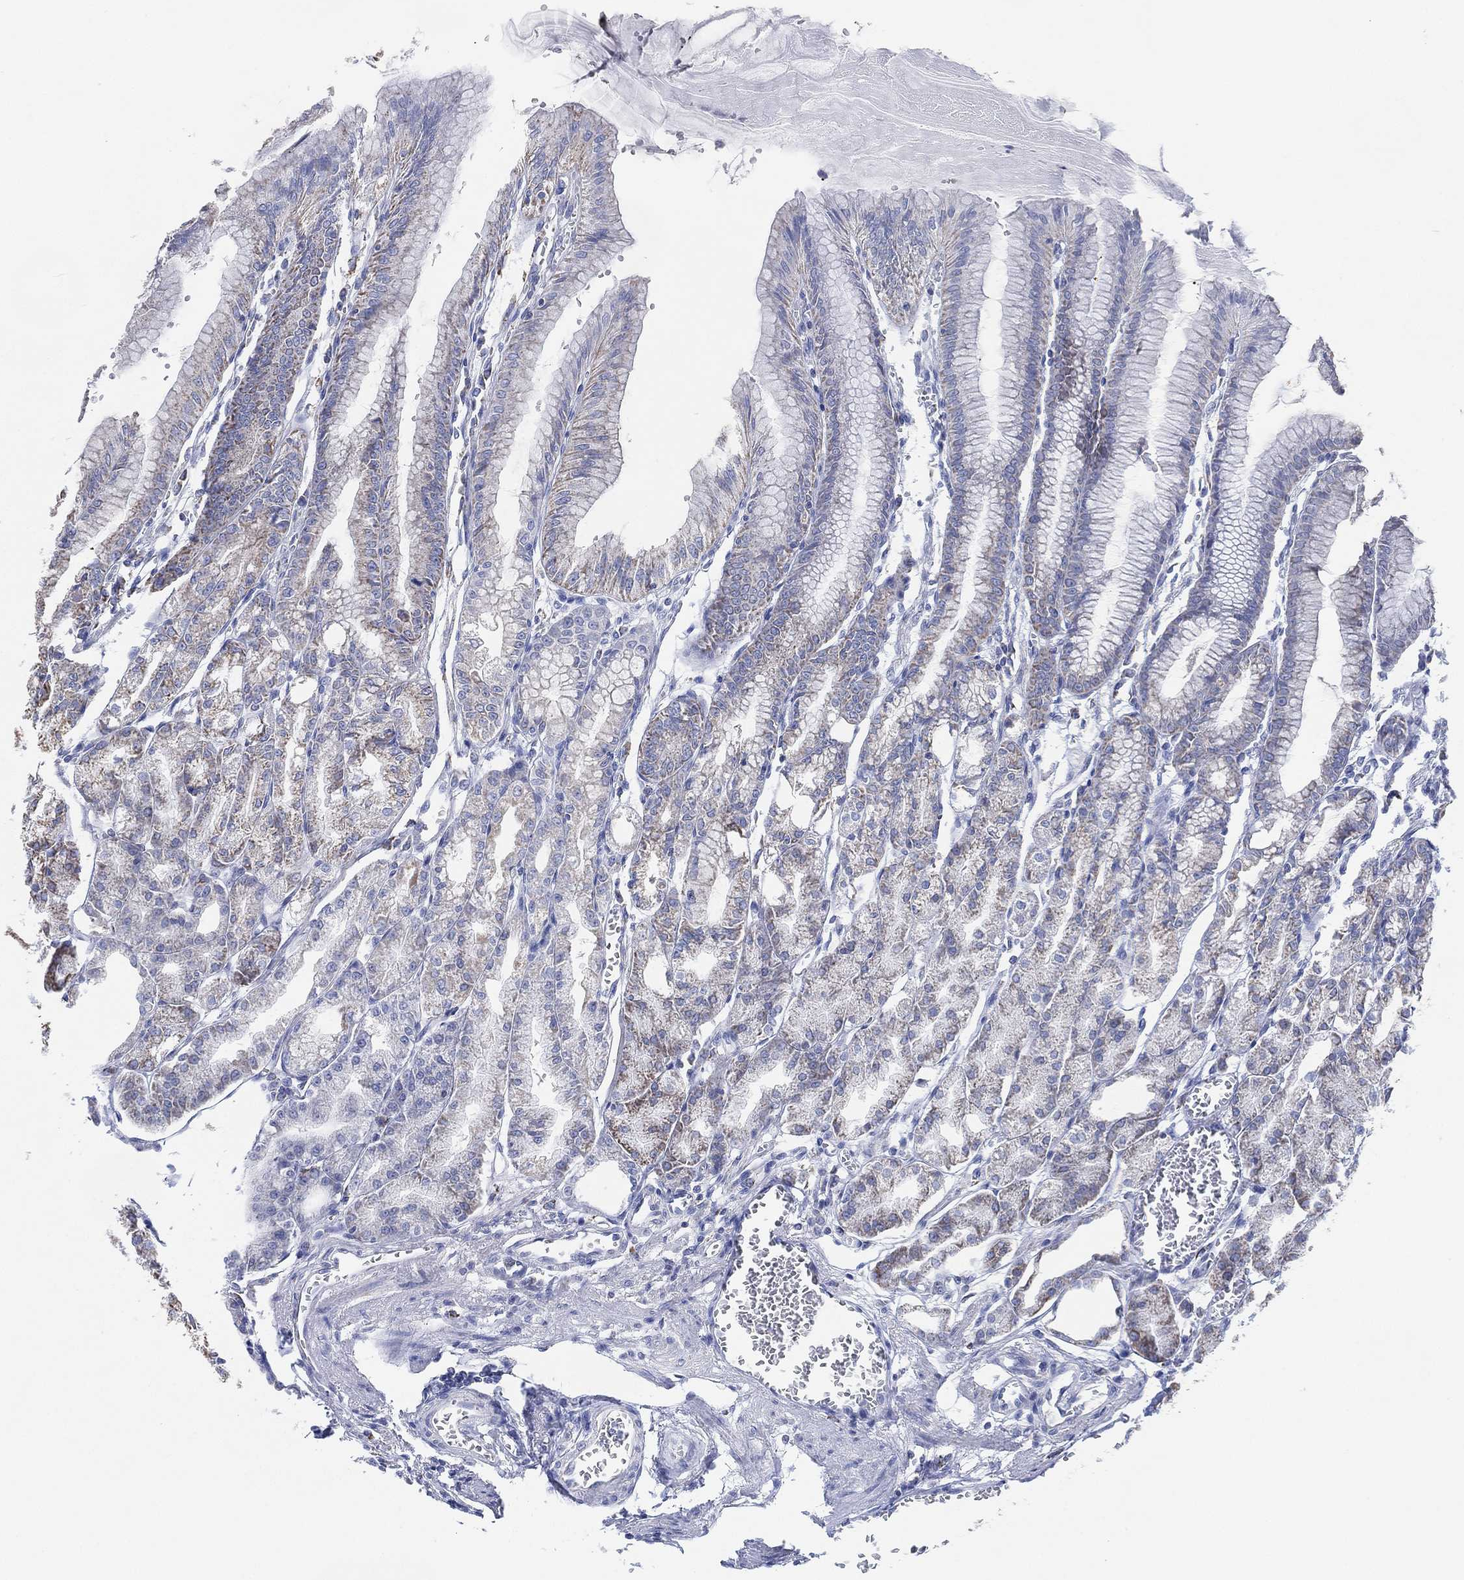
{"staining": {"intensity": "weak", "quantity": "<25%", "location": "cytoplasmic/membranous"}, "tissue": "stomach", "cell_type": "Glandular cells", "image_type": "normal", "snomed": [{"axis": "morphology", "description": "Normal tissue, NOS"}, {"axis": "topography", "description": "Stomach, lower"}], "caption": "This is an immunohistochemistry photomicrograph of benign human stomach. There is no positivity in glandular cells.", "gene": "CFTR", "patient": {"sex": "male", "age": 71}}